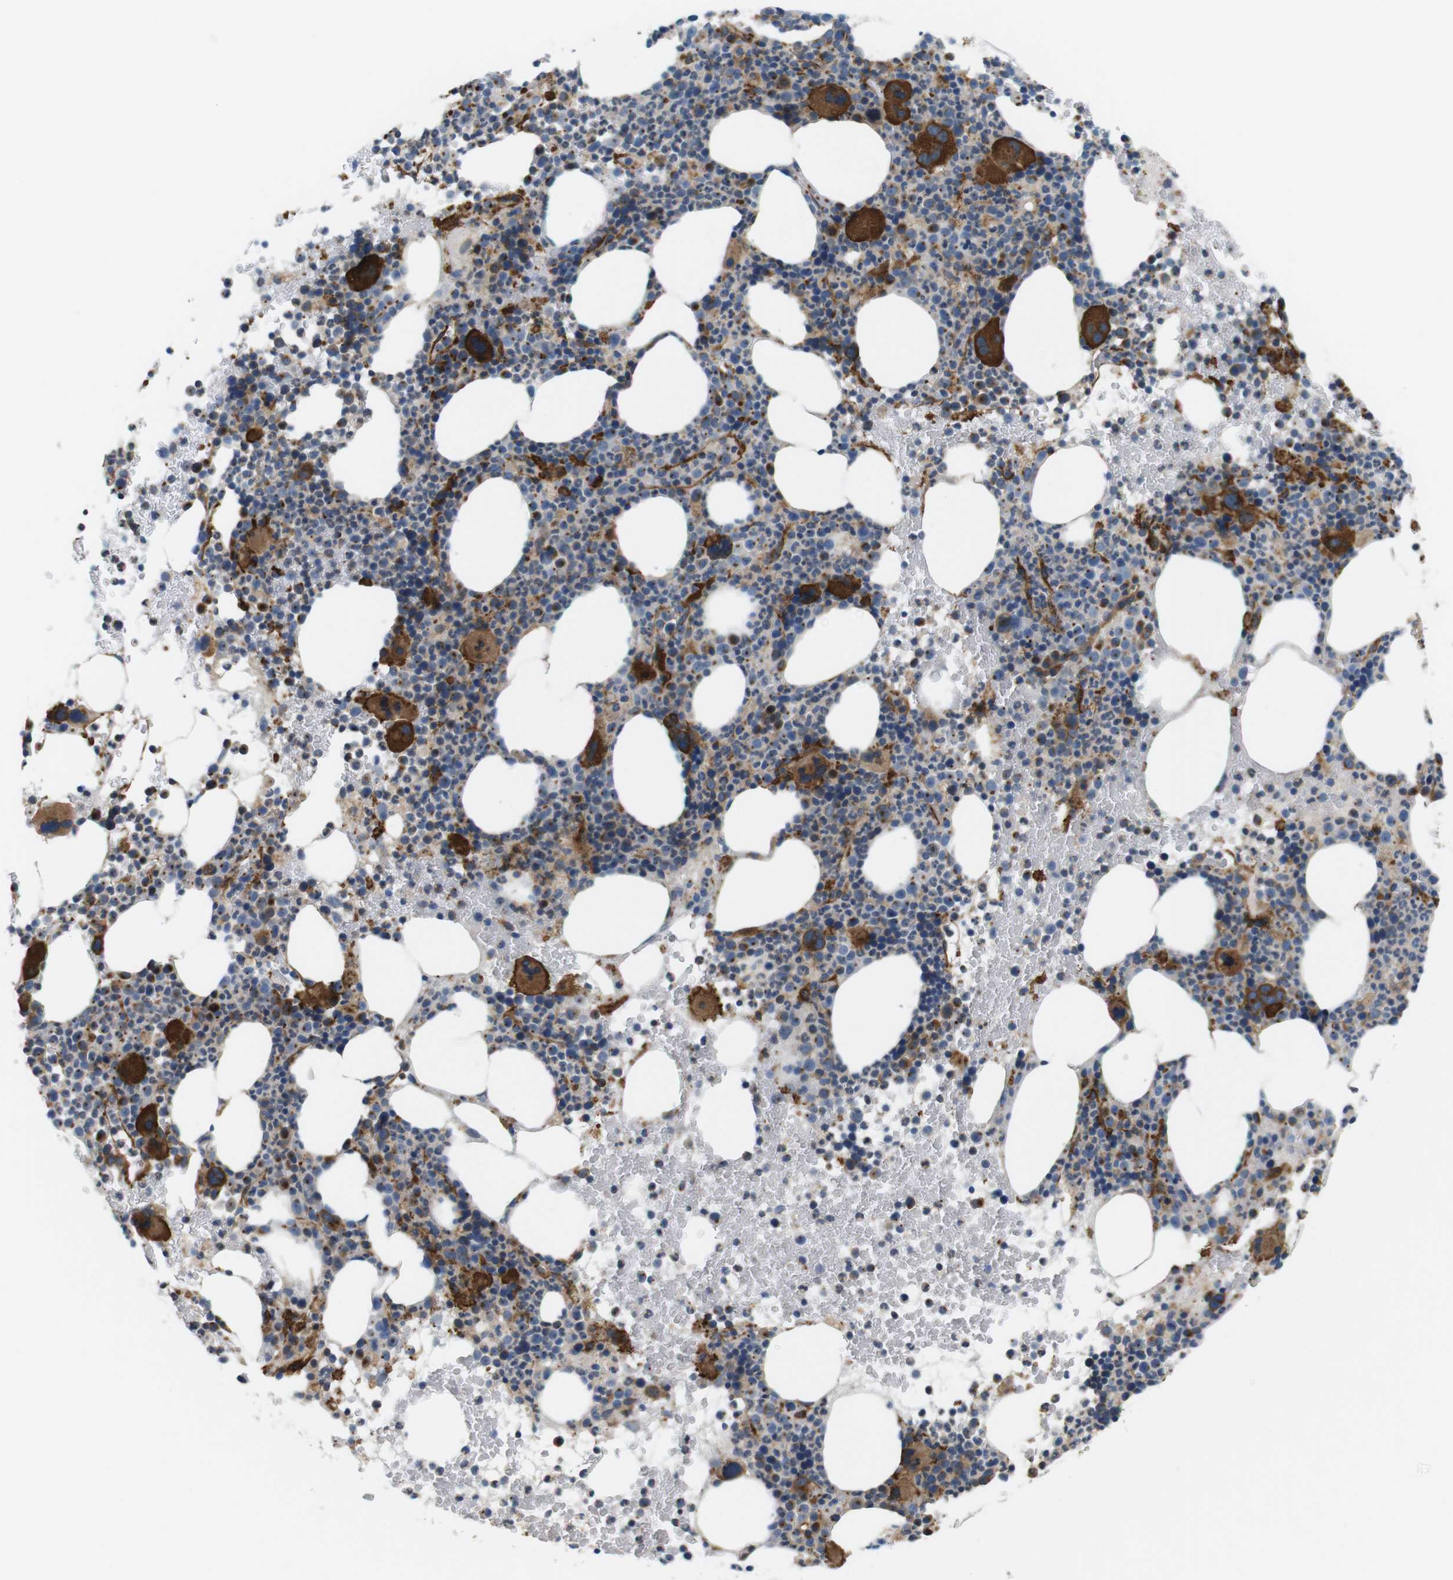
{"staining": {"intensity": "strong", "quantity": "<25%", "location": "cytoplasmic/membranous"}, "tissue": "bone marrow", "cell_type": "Hematopoietic cells", "image_type": "normal", "snomed": [{"axis": "morphology", "description": "Normal tissue, NOS"}, {"axis": "morphology", "description": "Inflammation, NOS"}, {"axis": "topography", "description": "Bone marrow"}], "caption": "Immunohistochemical staining of unremarkable human bone marrow exhibits medium levels of strong cytoplasmic/membranous positivity in about <25% of hematopoietic cells.", "gene": "BVES", "patient": {"sex": "male", "age": 73}}